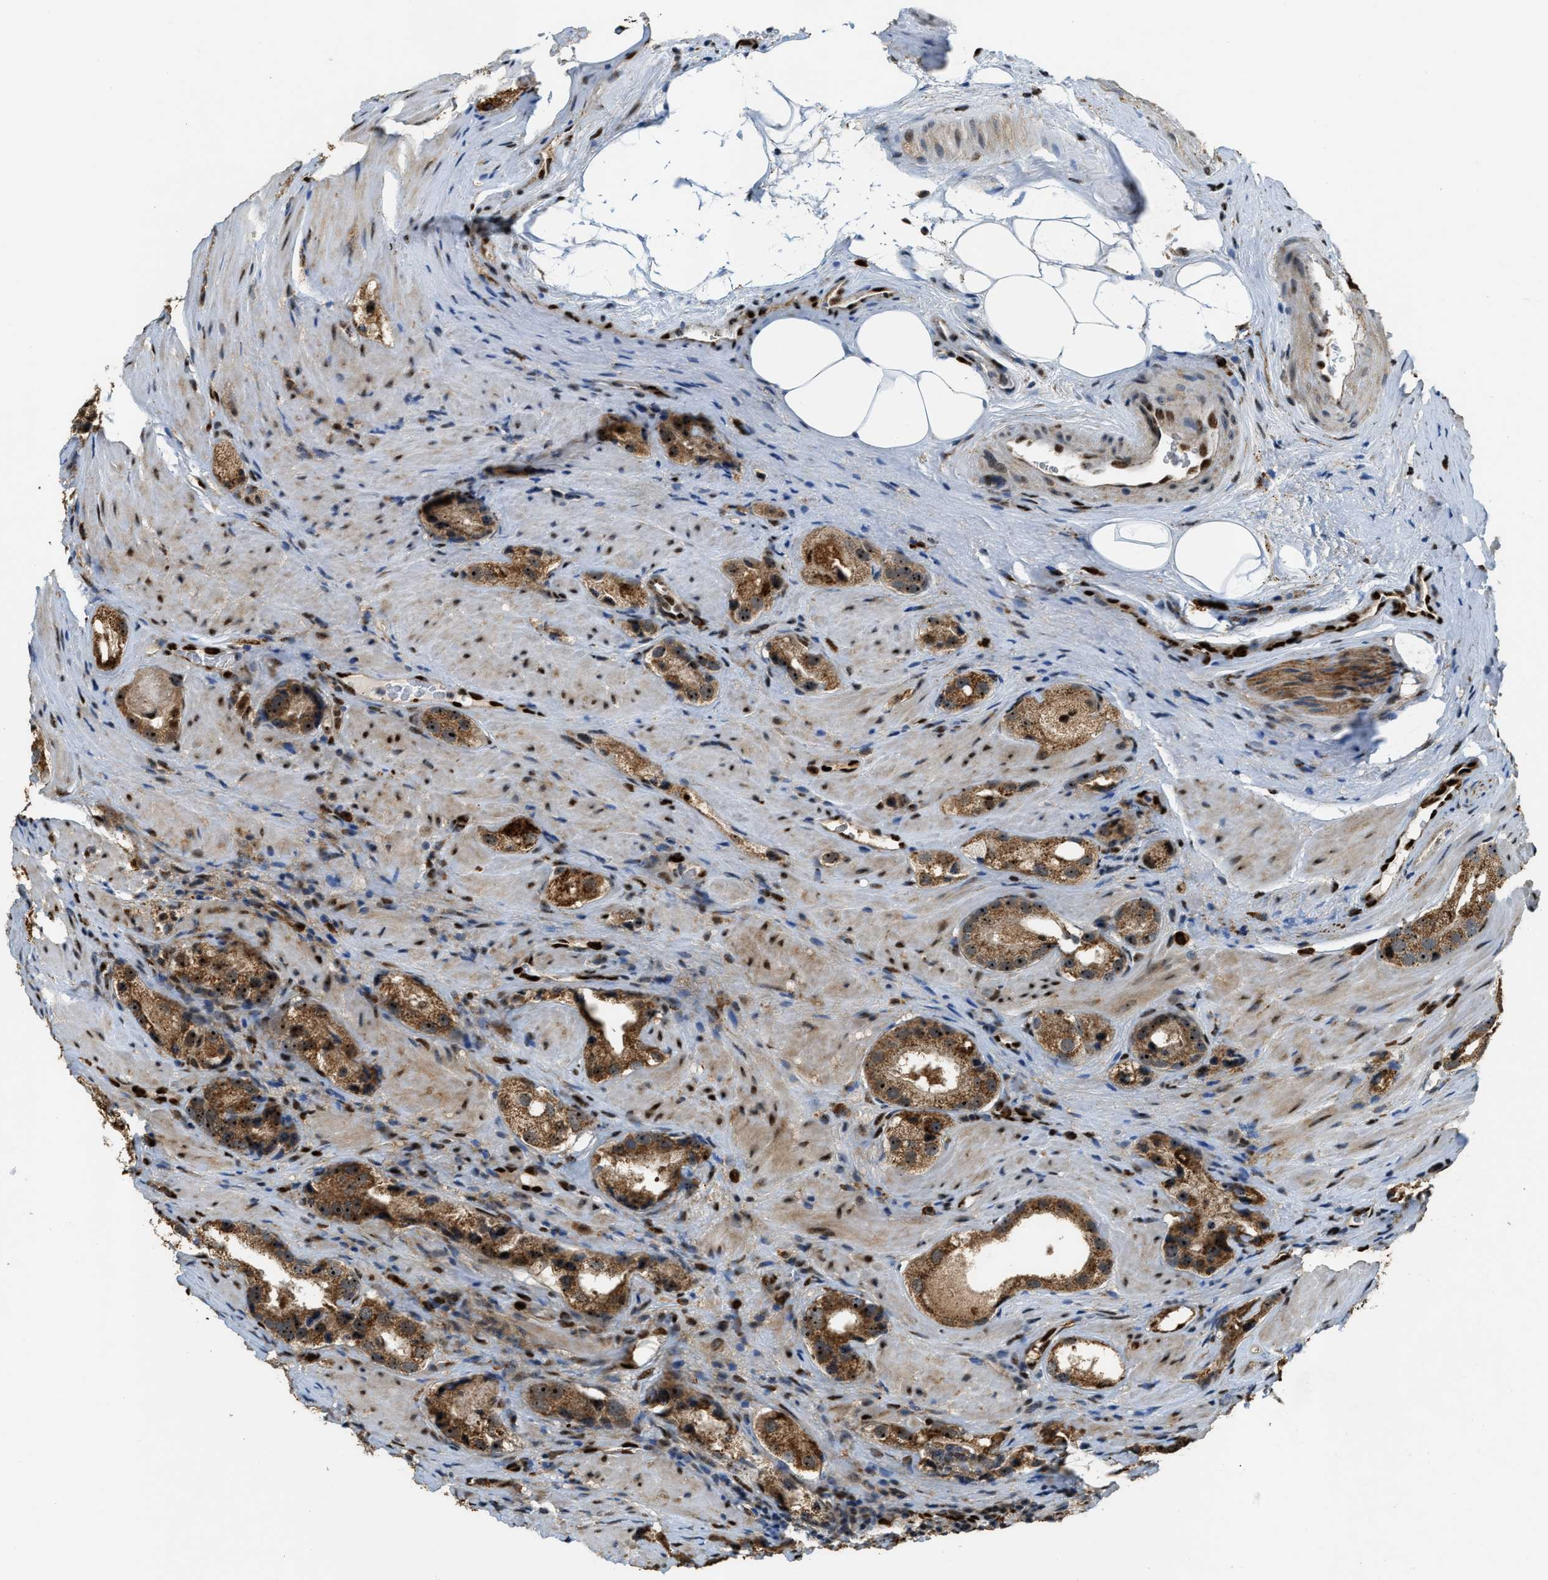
{"staining": {"intensity": "moderate", "quantity": ">75%", "location": "cytoplasmic/membranous,nuclear"}, "tissue": "prostate cancer", "cell_type": "Tumor cells", "image_type": "cancer", "snomed": [{"axis": "morphology", "description": "Adenocarcinoma, High grade"}, {"axis": "topography", "description": "Prostate"}], "caption": "Immunohistochemistry (IHC) histopathology image of neoplastic tissue: human high-grade adenocarcinoma (prostate) stained using IHC displays medium levels of moderate protein expression localized specifically in the cytoplasmic/membranous and nuclear of tumor cells, appearing as a cytoplasmic/membranous and nuclear brown color.", "gene": "ZNF687", "patient": {"sex": "male", "age": 63}}